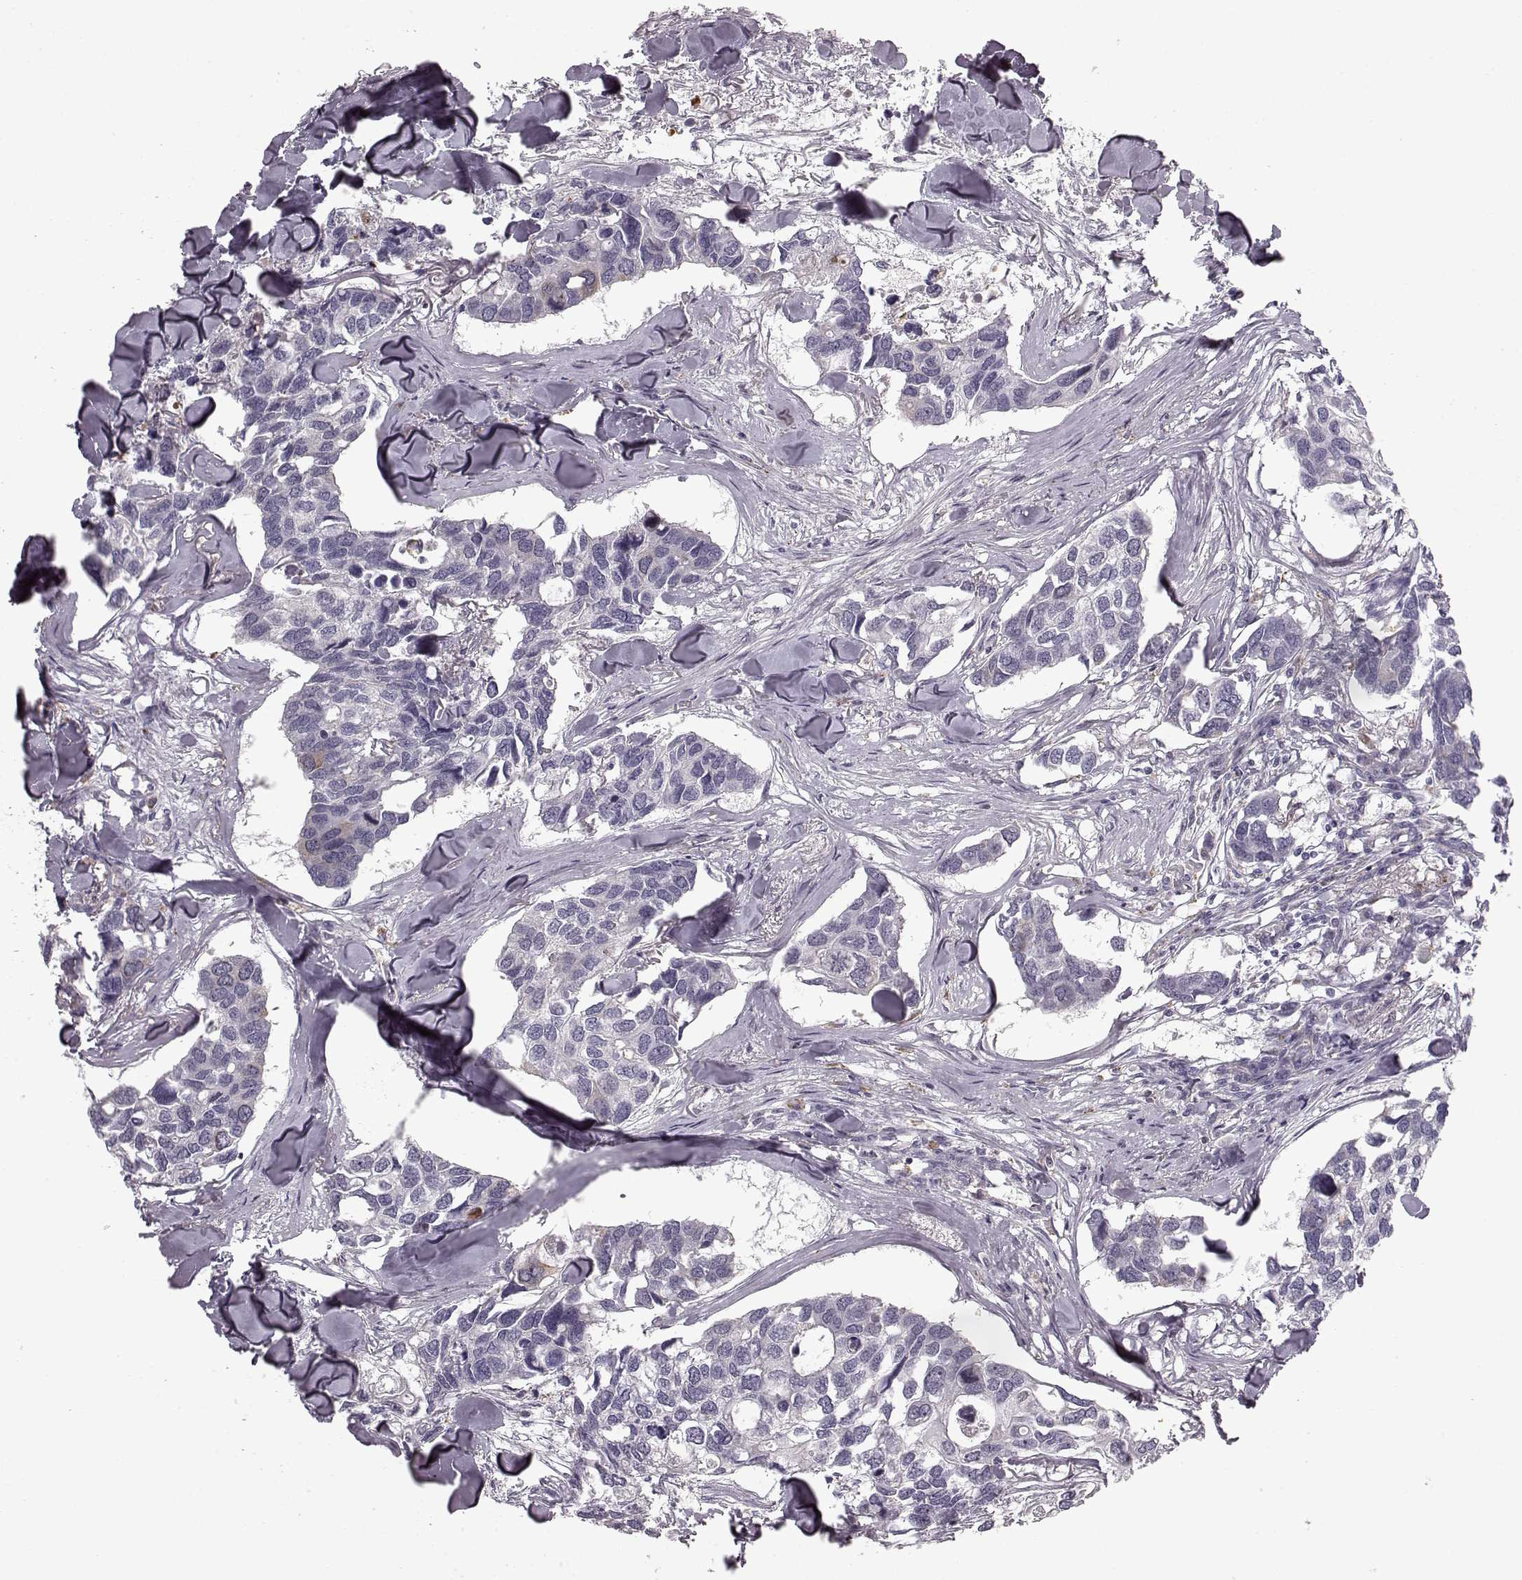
{"staining": {"intensity": "weak", "quantity": "<25%", "location": "cytoplasmic/membranous"}, "tissue": "breast cancer", "cell_type": "Tumor cells", "image_type": "cancer", "snomed": [{"axis": "morphology", "description": "Duct carcinoma"}, {"axis": "topography", "description": "Breast"}], "caption": "Micrograph shows no protein staining in tumor cells of invasive ductal carcinoma (breast) tissue. The staining was performed using DAB (3,3'-diaminobenzidine) to visualize the protein expression in brown, while the nuclei were stained in blue with hematoxylin (Magnification: 20x).", "gene": "HMMR", "patient": {"sex": "female", "age": 83}}